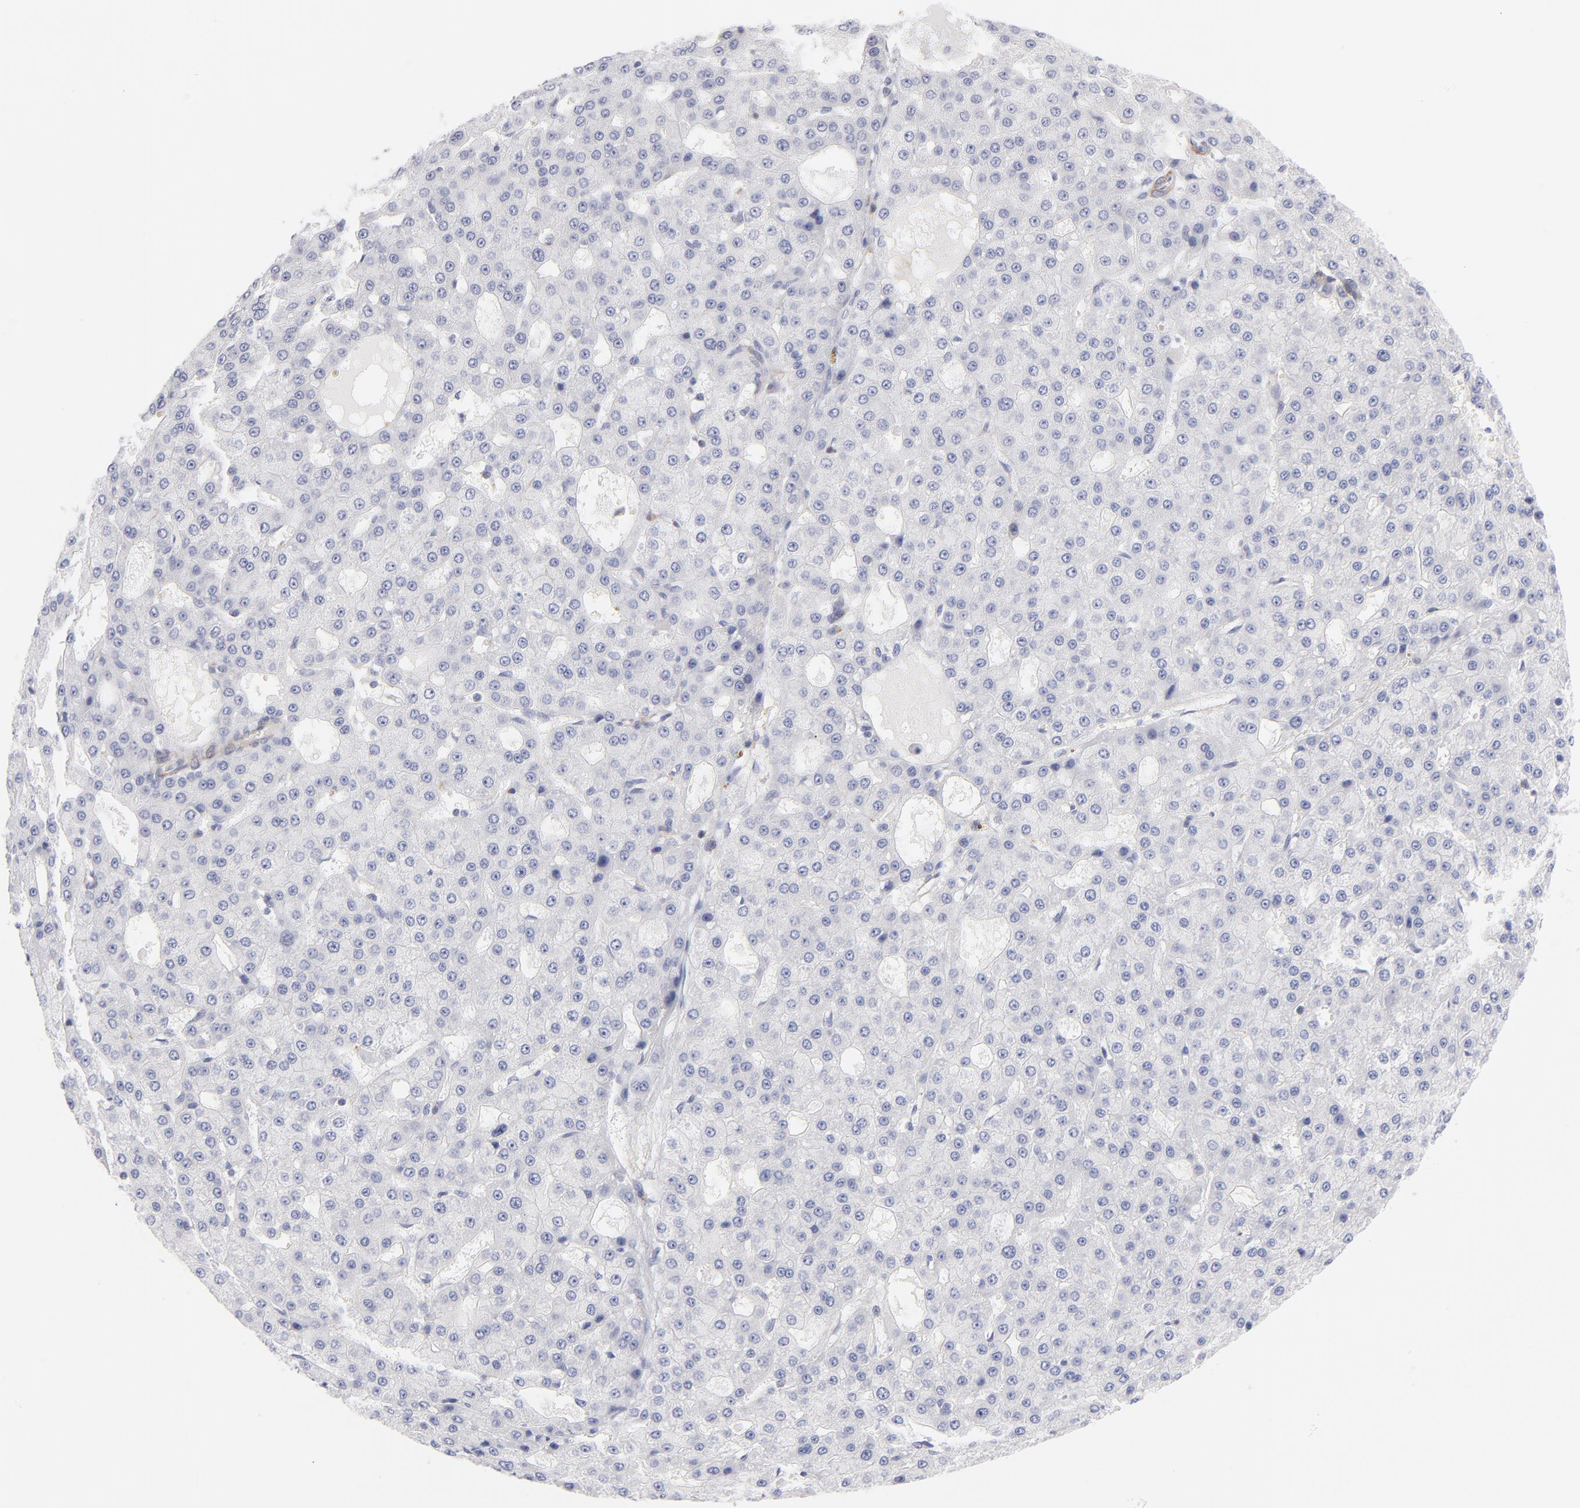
{"staining": {"intensity": "negative", "quantity": "none", "location": "none"}, "tissue": "liver cancer", "cell_type": "Tumor cells", "image_type": "cancer", "snomed": [{"axis": "morphology", "description": "Carcinoma, Hepatocellular, NOS"}, {"axis": "topography", "description": "Liver"}], "caption": "Immunohistochemistry (IHC) micrograph of human liver cancer (hepatocellular carcinoma) stained for a protein (brown), which shows no staining in tumor cells.", "gene": "ACTA2", "patient": {"sex": "male", "age": 47}}